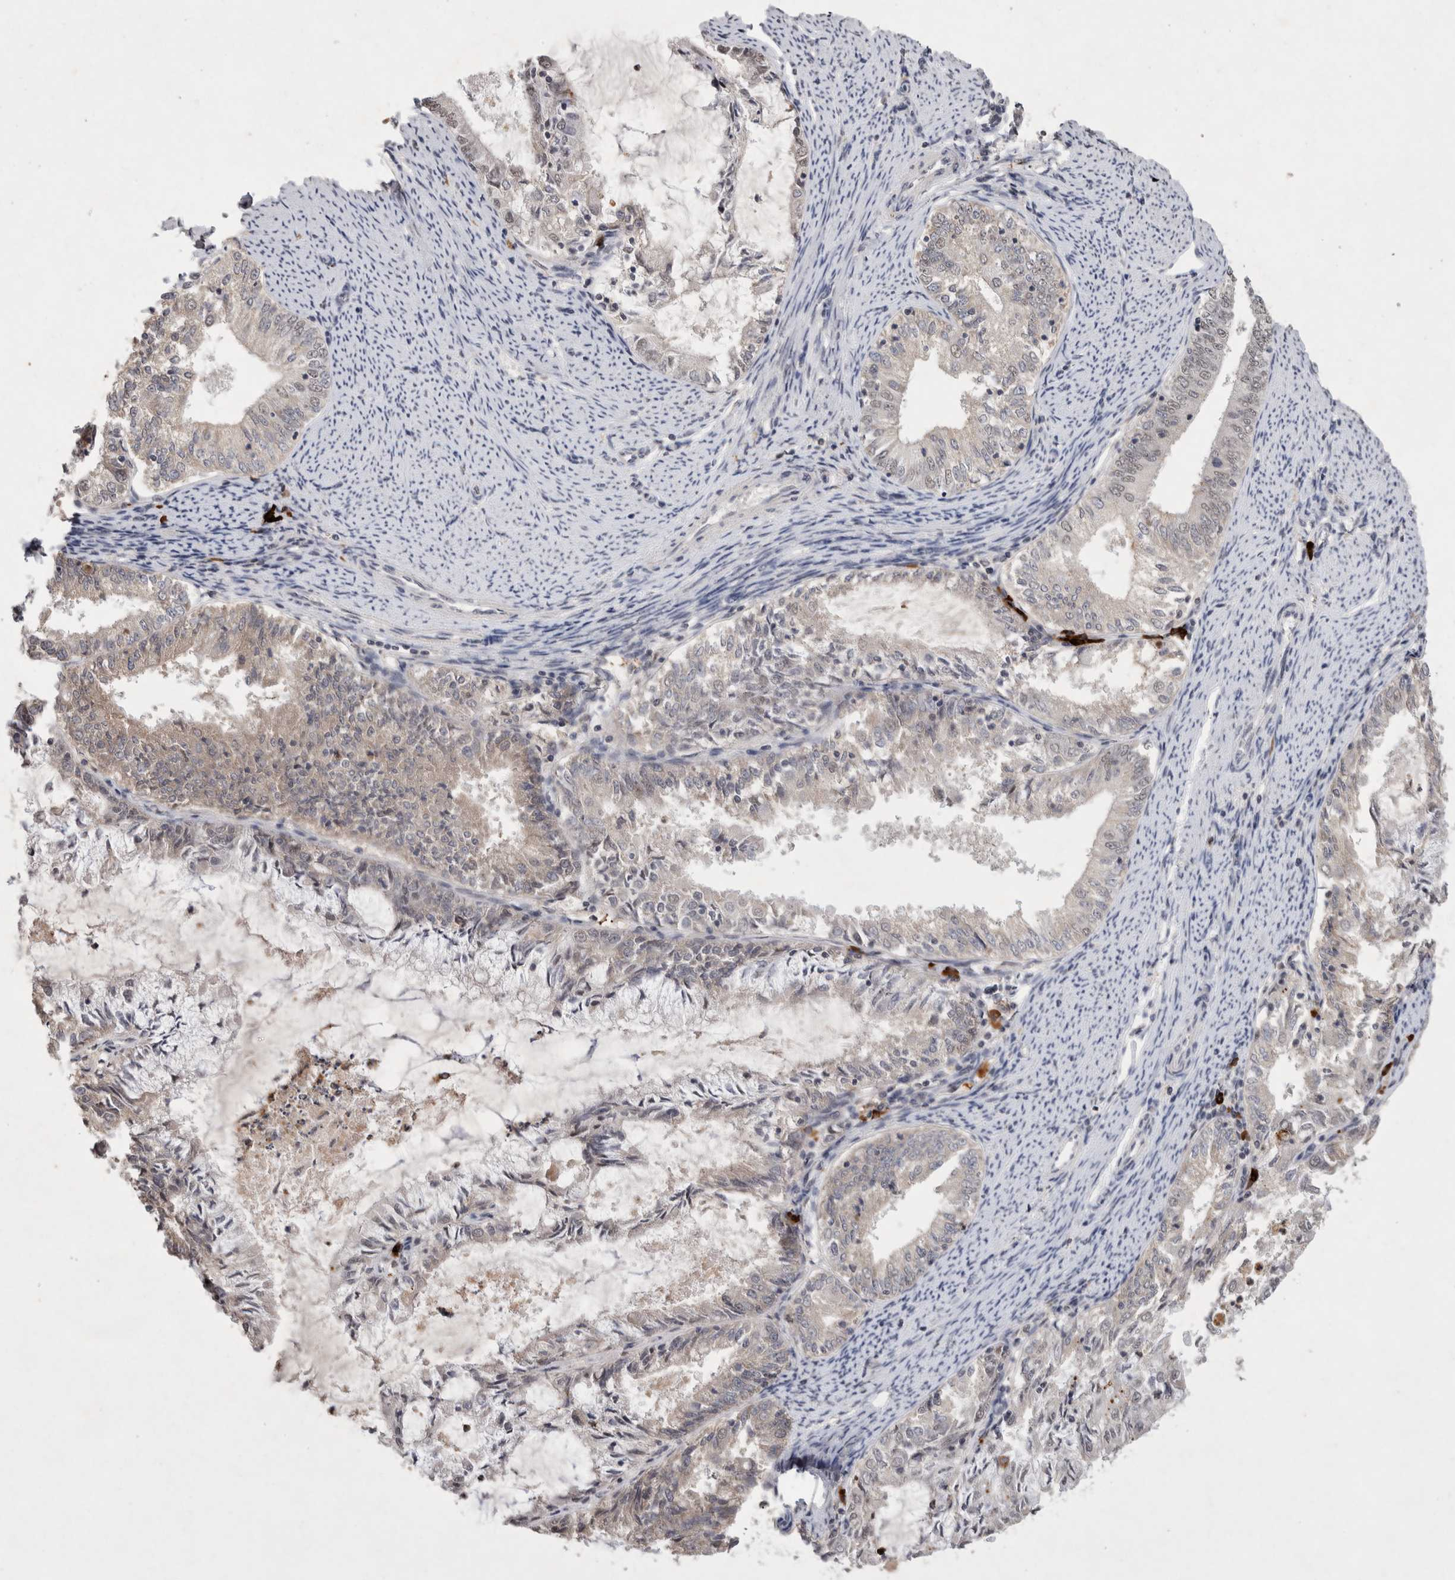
{"staining": {"intensity": "weak", "quantity": "<25%", "location": "nuclear"}, "tissue": "endometrial cancer", "cell_type": "Tumor cells", "image_type": "cancer", "snomed": [{"axis": "morphology", "description": "Adenocarcinoma, NOS"}, {"axis": "topography", "description": "Endometrium"}], "caption": "High power microscopy micrograph of an IHC photomicrograph of endometrial cancer, revealing no significant positivity in tumor cells. (DAB (3,3'-diaminobenzidine) IHC, high magnification).", "gene": "XRCC5", "patient": {"sex": "female", "age": 57}}